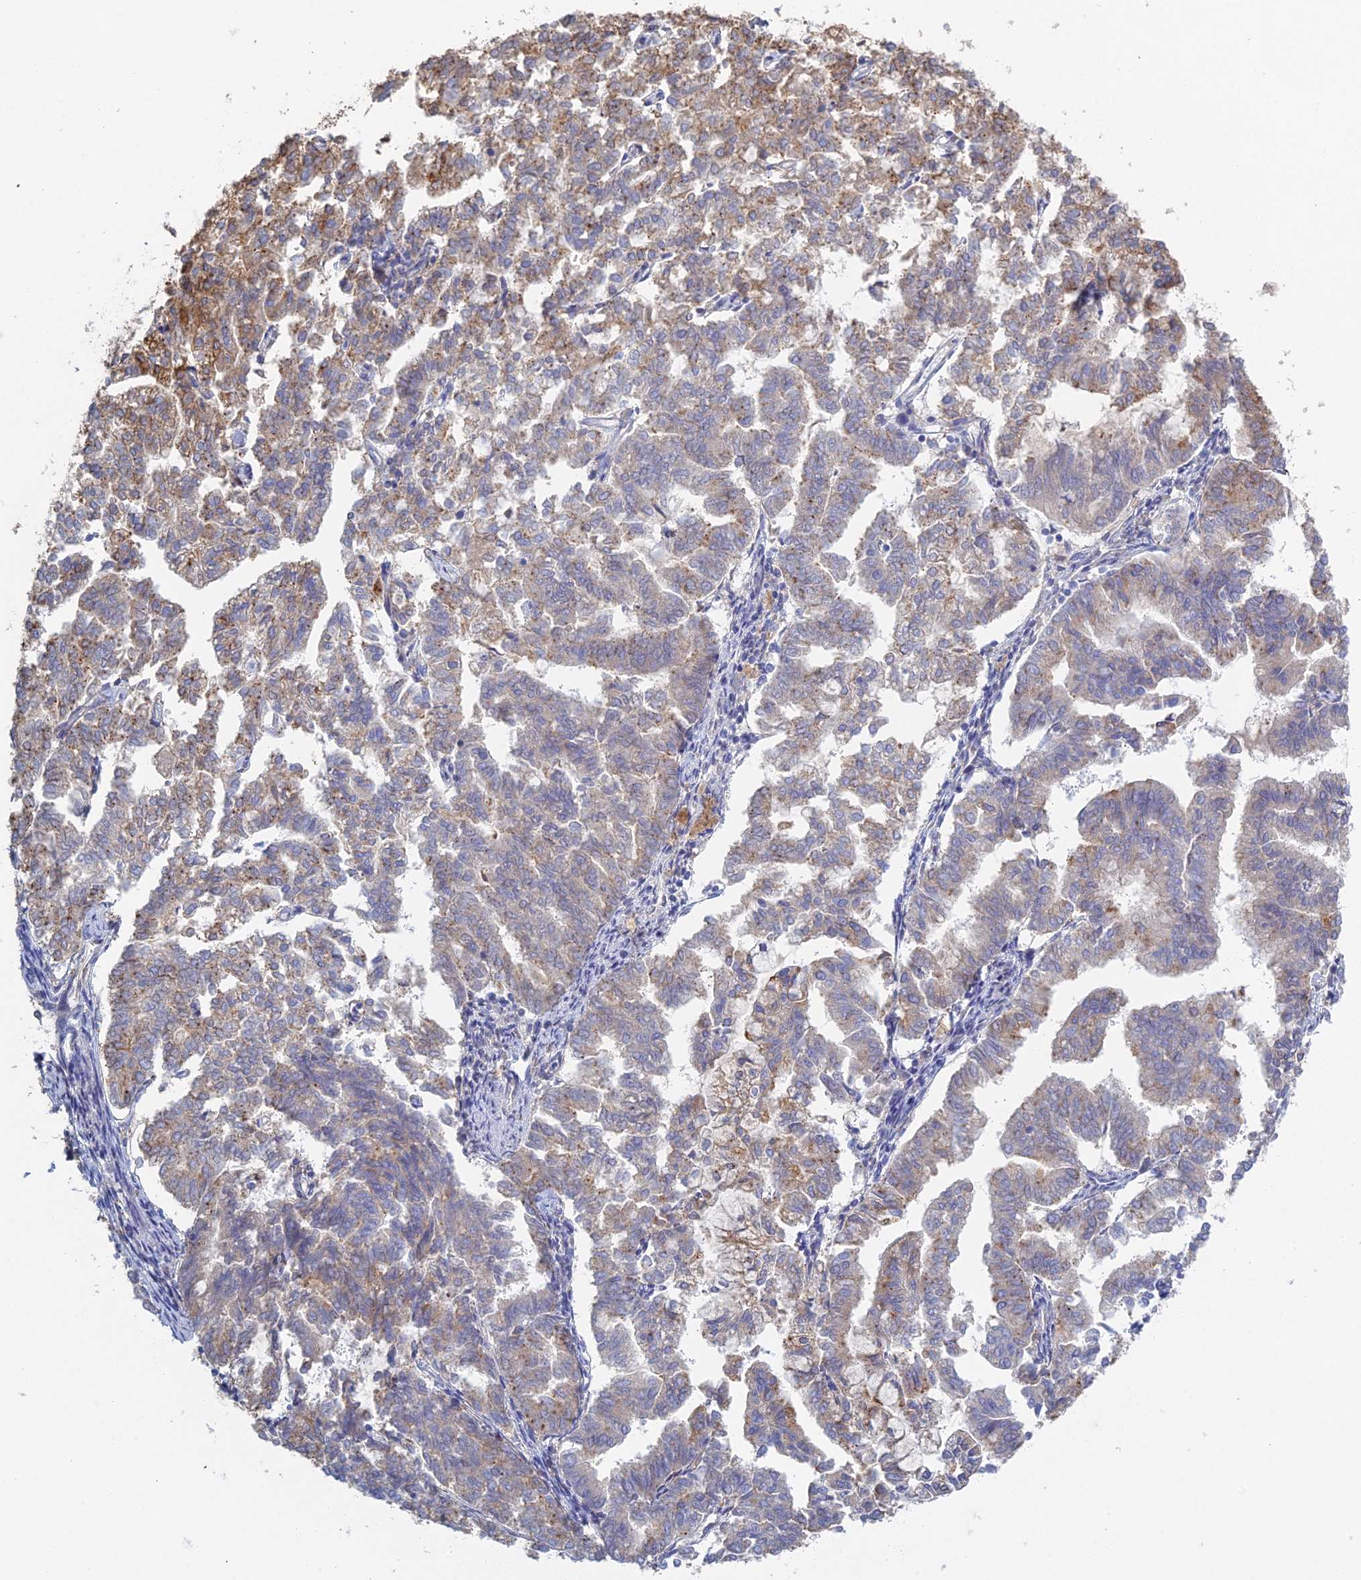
{"staining": {"intensity": "strong", "quantity": "<25%", "location": "cytoplasmic/membranous"}, "tissue": "endometrial cancer", "cell_type": "Tumor cells", "image_type": "cancer", "snomed": [{"axis": "morphology", "description": "Adenocarcinoma, NOS"}, {"axis": "topography", "description": "Endometrium"}], "caption": "This image demonstrates immunohistochemistry (IHC) staining of human adenocarcinoma (endometrial), with medium strong cytoplasmic/membranous positivity in about <25% of tumor cells.", "gene": "TRAPPC6A", "patient": {"sex": "female", "age": 79}}